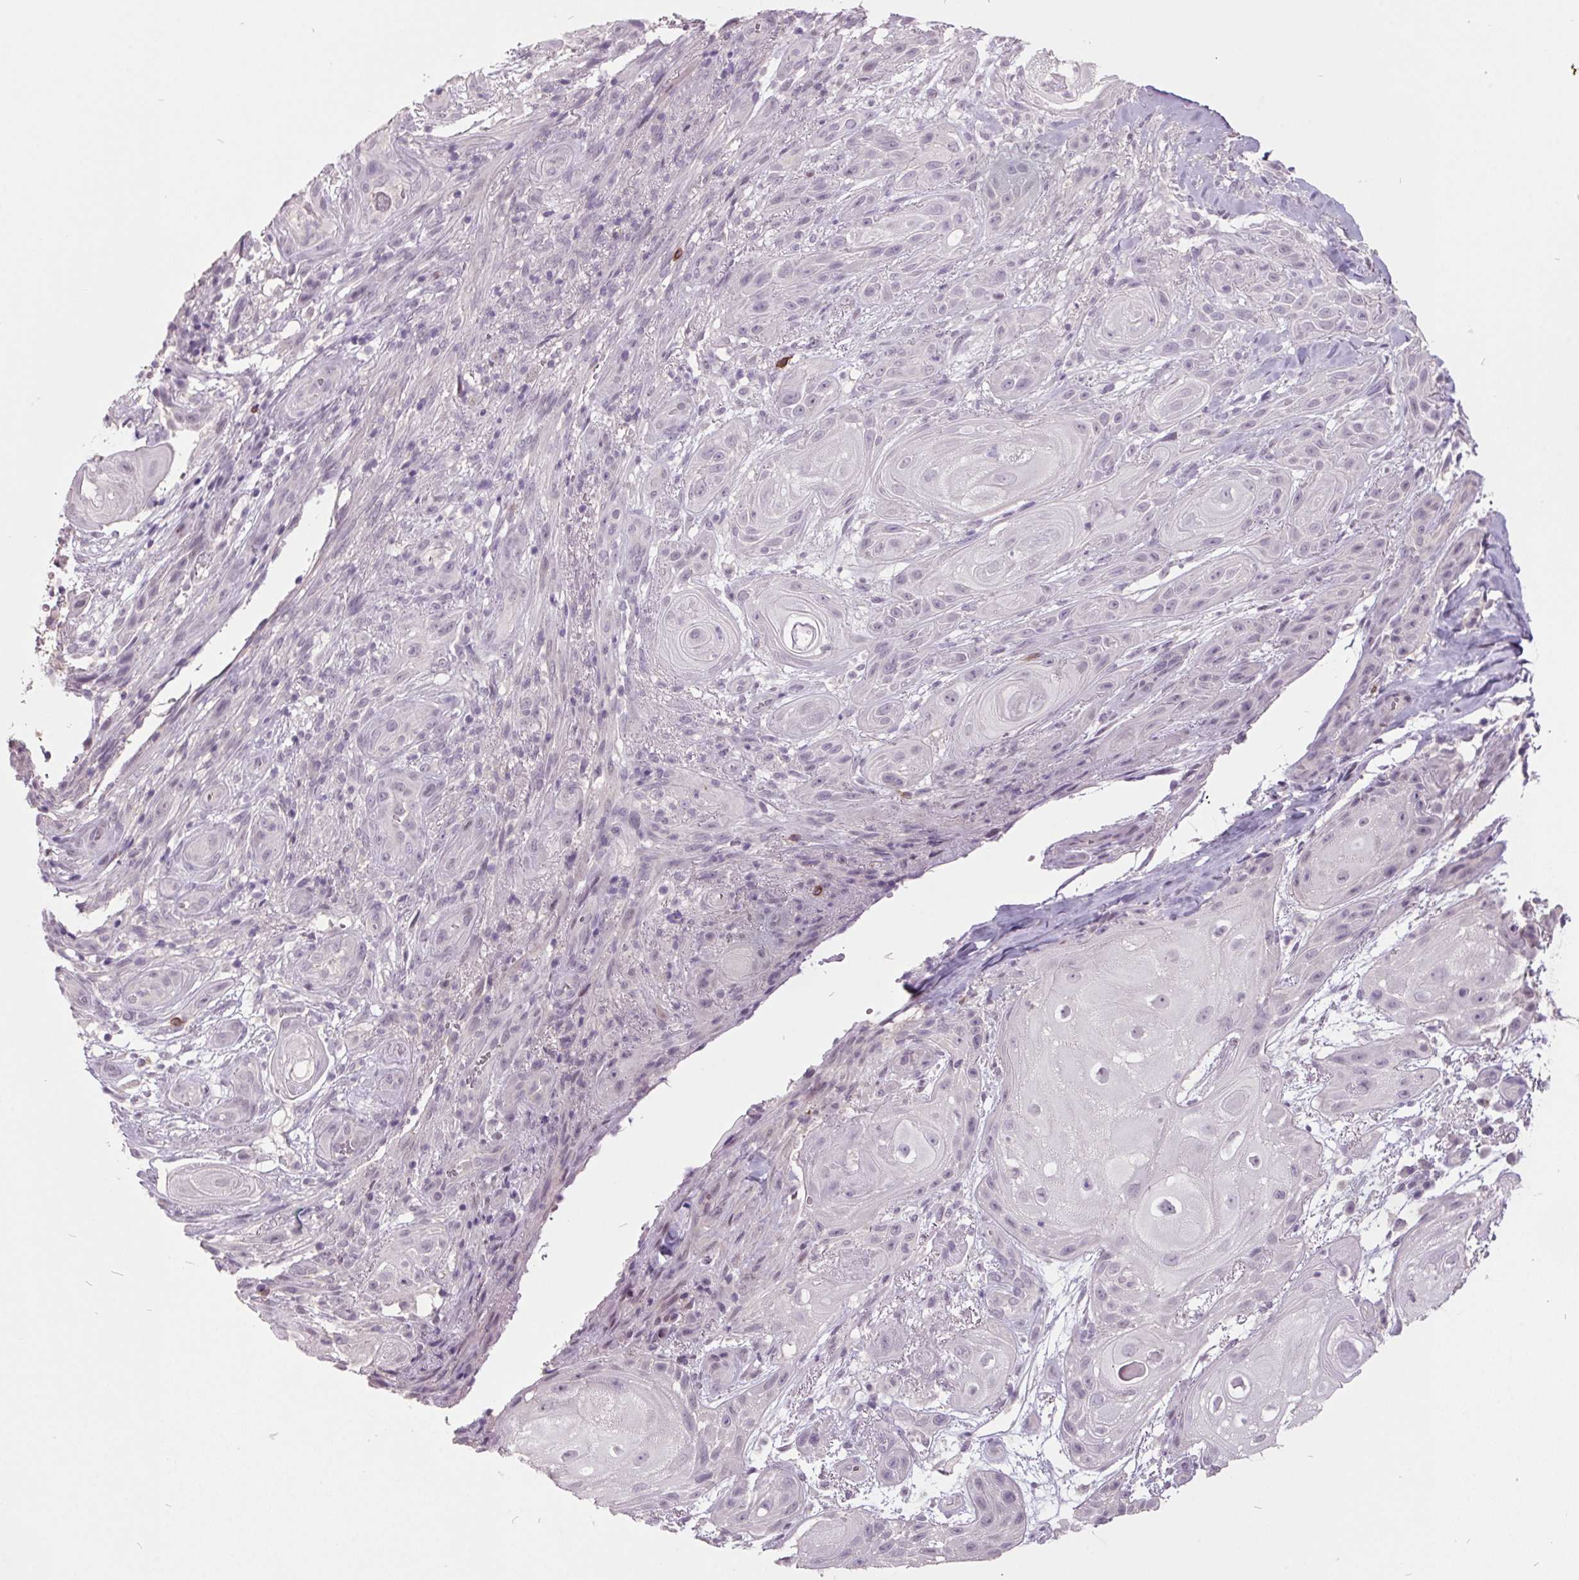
{"staining": {"intensity": "negative", "quantity": "none", "location": "none"}, "tissue": "skin cancer", "cell_type": "Tumor cells", "image_type": "cancer", "snomed": [{"axis": "morphology", "description": "Squamous cell carcinoma, NOS"}, {"axis": "topography", "description": "Skin"}], "caption": "Human skin cancer stained for a protein using immunohistochemistry (IHC) demonstrates no positivity in tumor cells.", "gene": "C2orf16", "patient": {"sex": "male", "age": 62}}